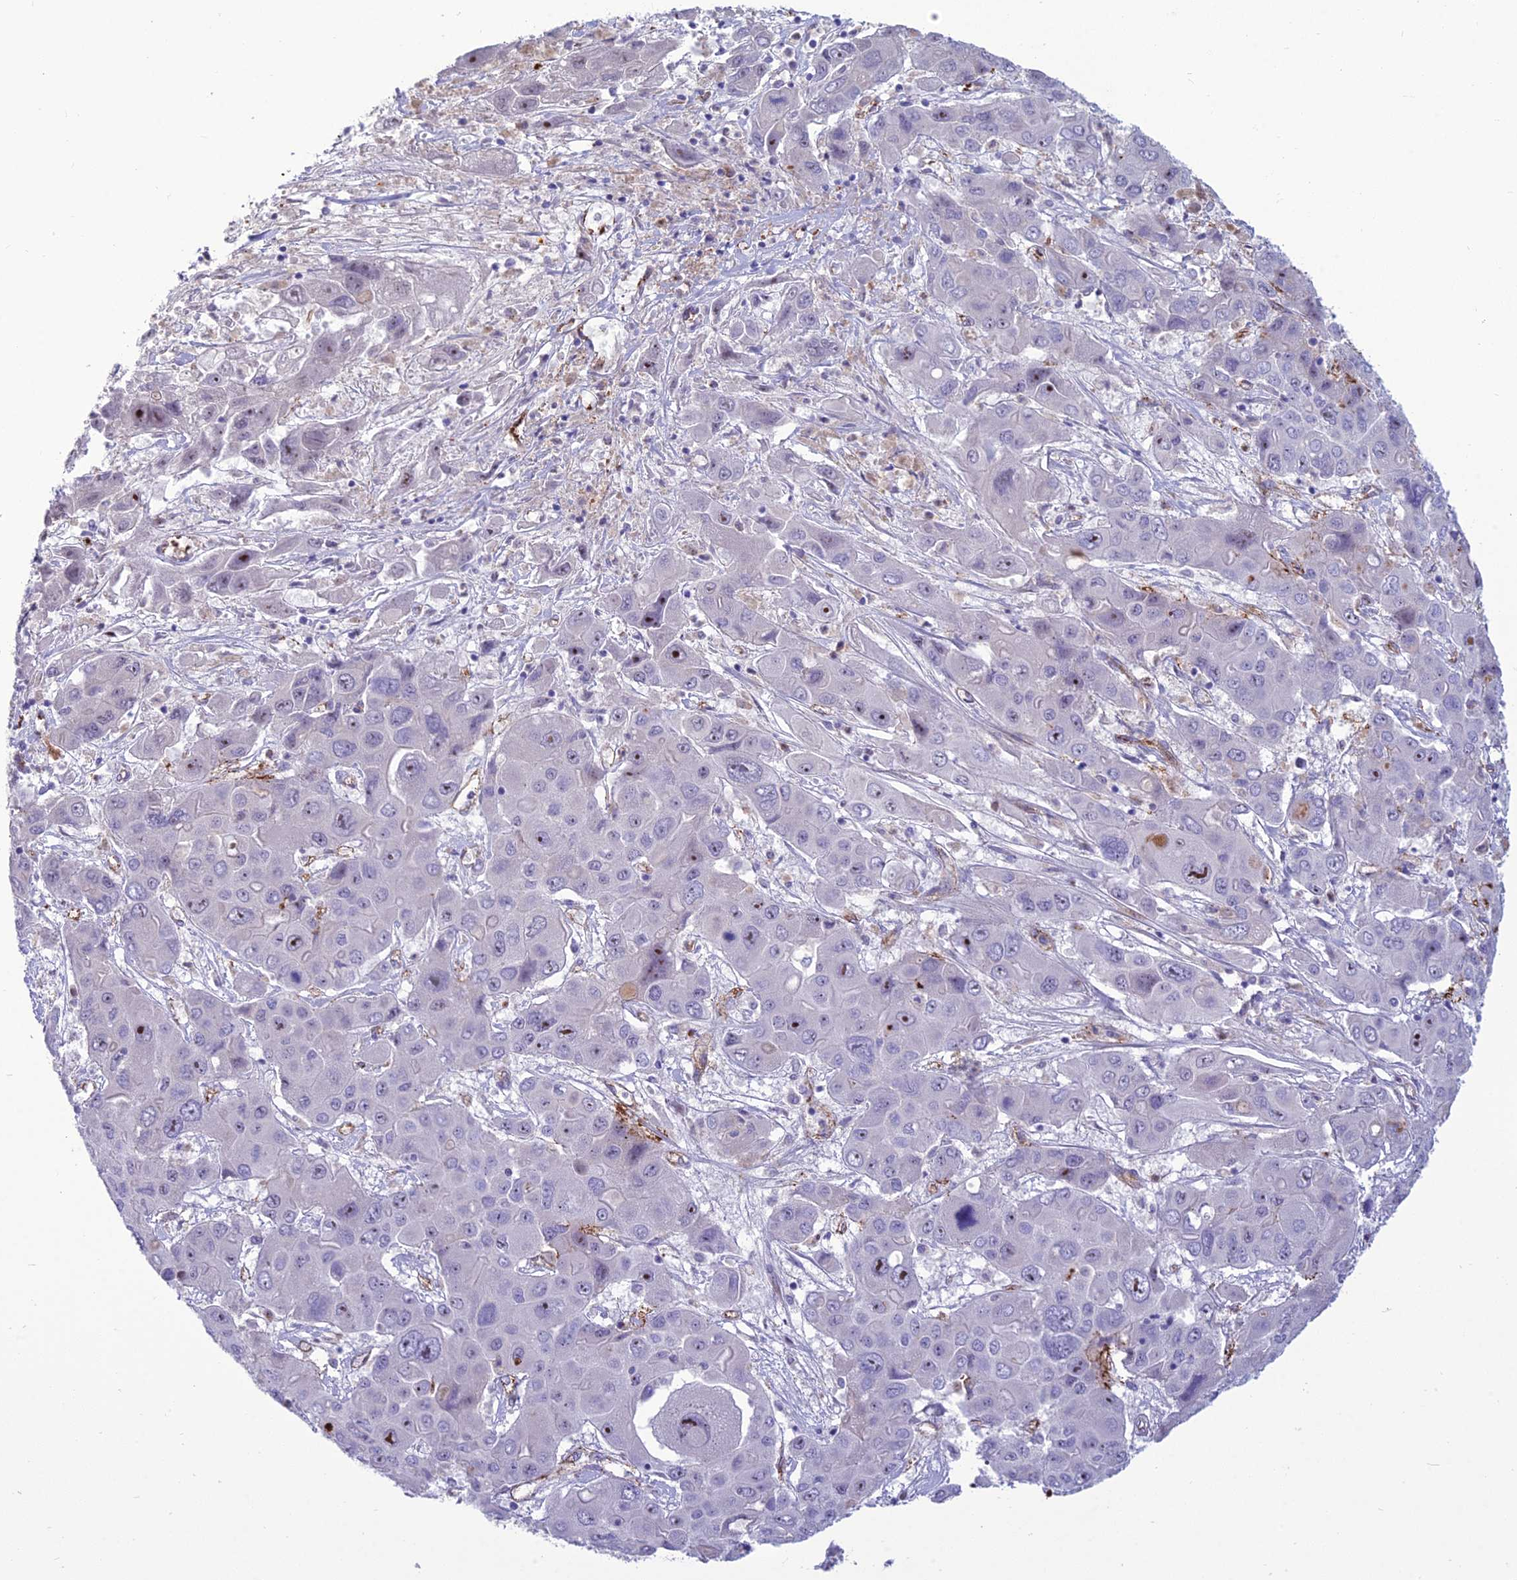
{"staining": {"intensity": "negative", "quantity": "none", "location": "none"}, "tissue": "liver cancer", "cell_type": "Tumor cells", "image_type": "cancer", "snomed": [{"axis": "morphology", "description": "Cholangiocarcinoma"}, {"axis": "topography", "description": "Liver"}], "caption": "DAB (3,3'-diaminobenzidine) immunohistochemical staining of human cholangiocarcinoma (liver) reveals no significant positivity in tumor cells.", "gene": "BBS7", "patient": {"sex": "male", "age": 67}}